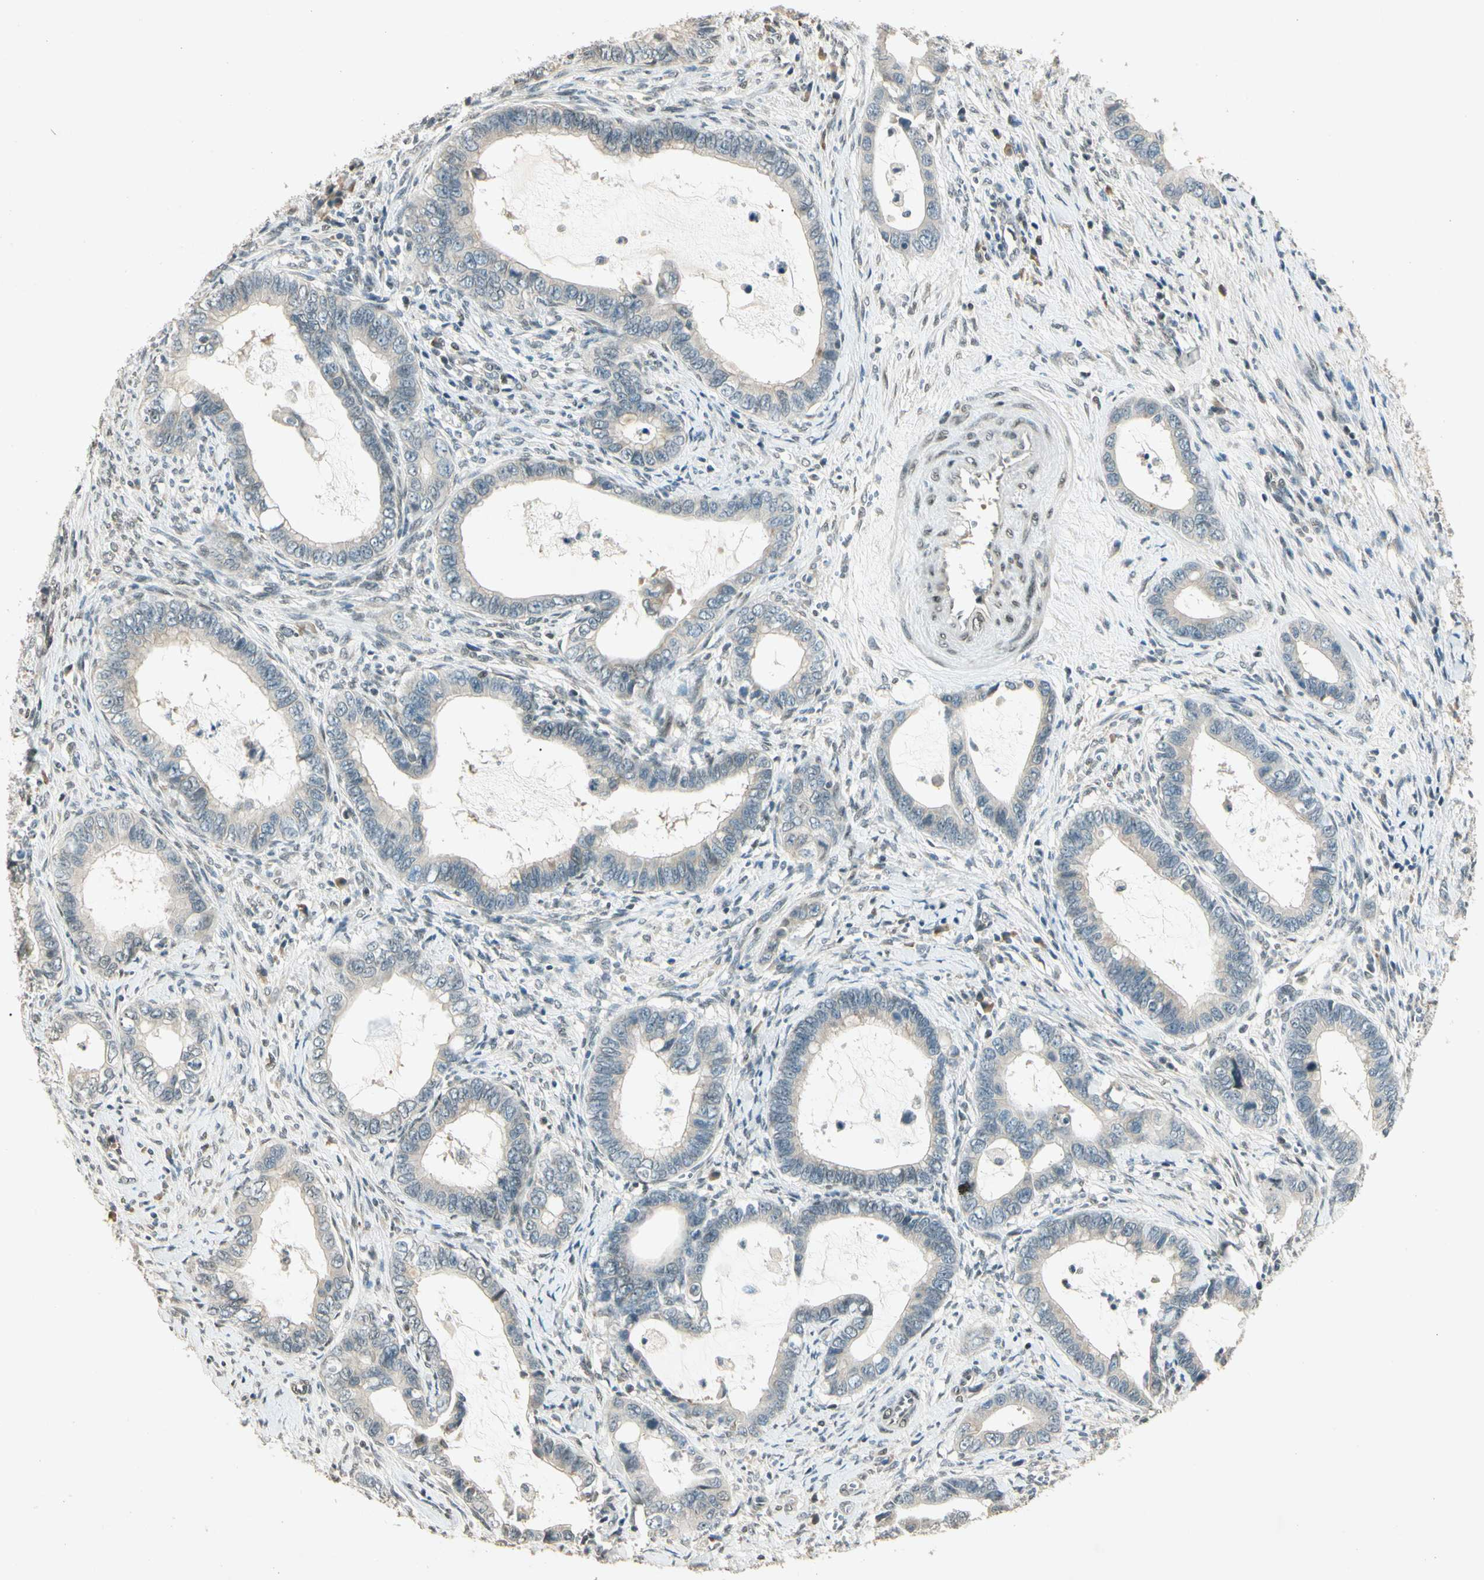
{"staining": {"intensity": "weak", "quantity": "<25%", "location": "cytoplasmic/membranous"}, "tissue": "cervical cancer", "cell_type": "Tumor cells", "image_type": "cancer", "snomed": [{"axis": "morphology", "description": "Adenocarcinoma, NOS"}, {"axis": "topography", "description": "Cervix"}], "caption": "This photomicrograph is of adenocarcinoma (cervical) stained with immunohistochemistry to label a protein in brown with the nuclei are counter-stained blue. There is no staining in tumor cells.", "gene": "ZBTB4", "patient": {"sex": "female", "age": 44}}